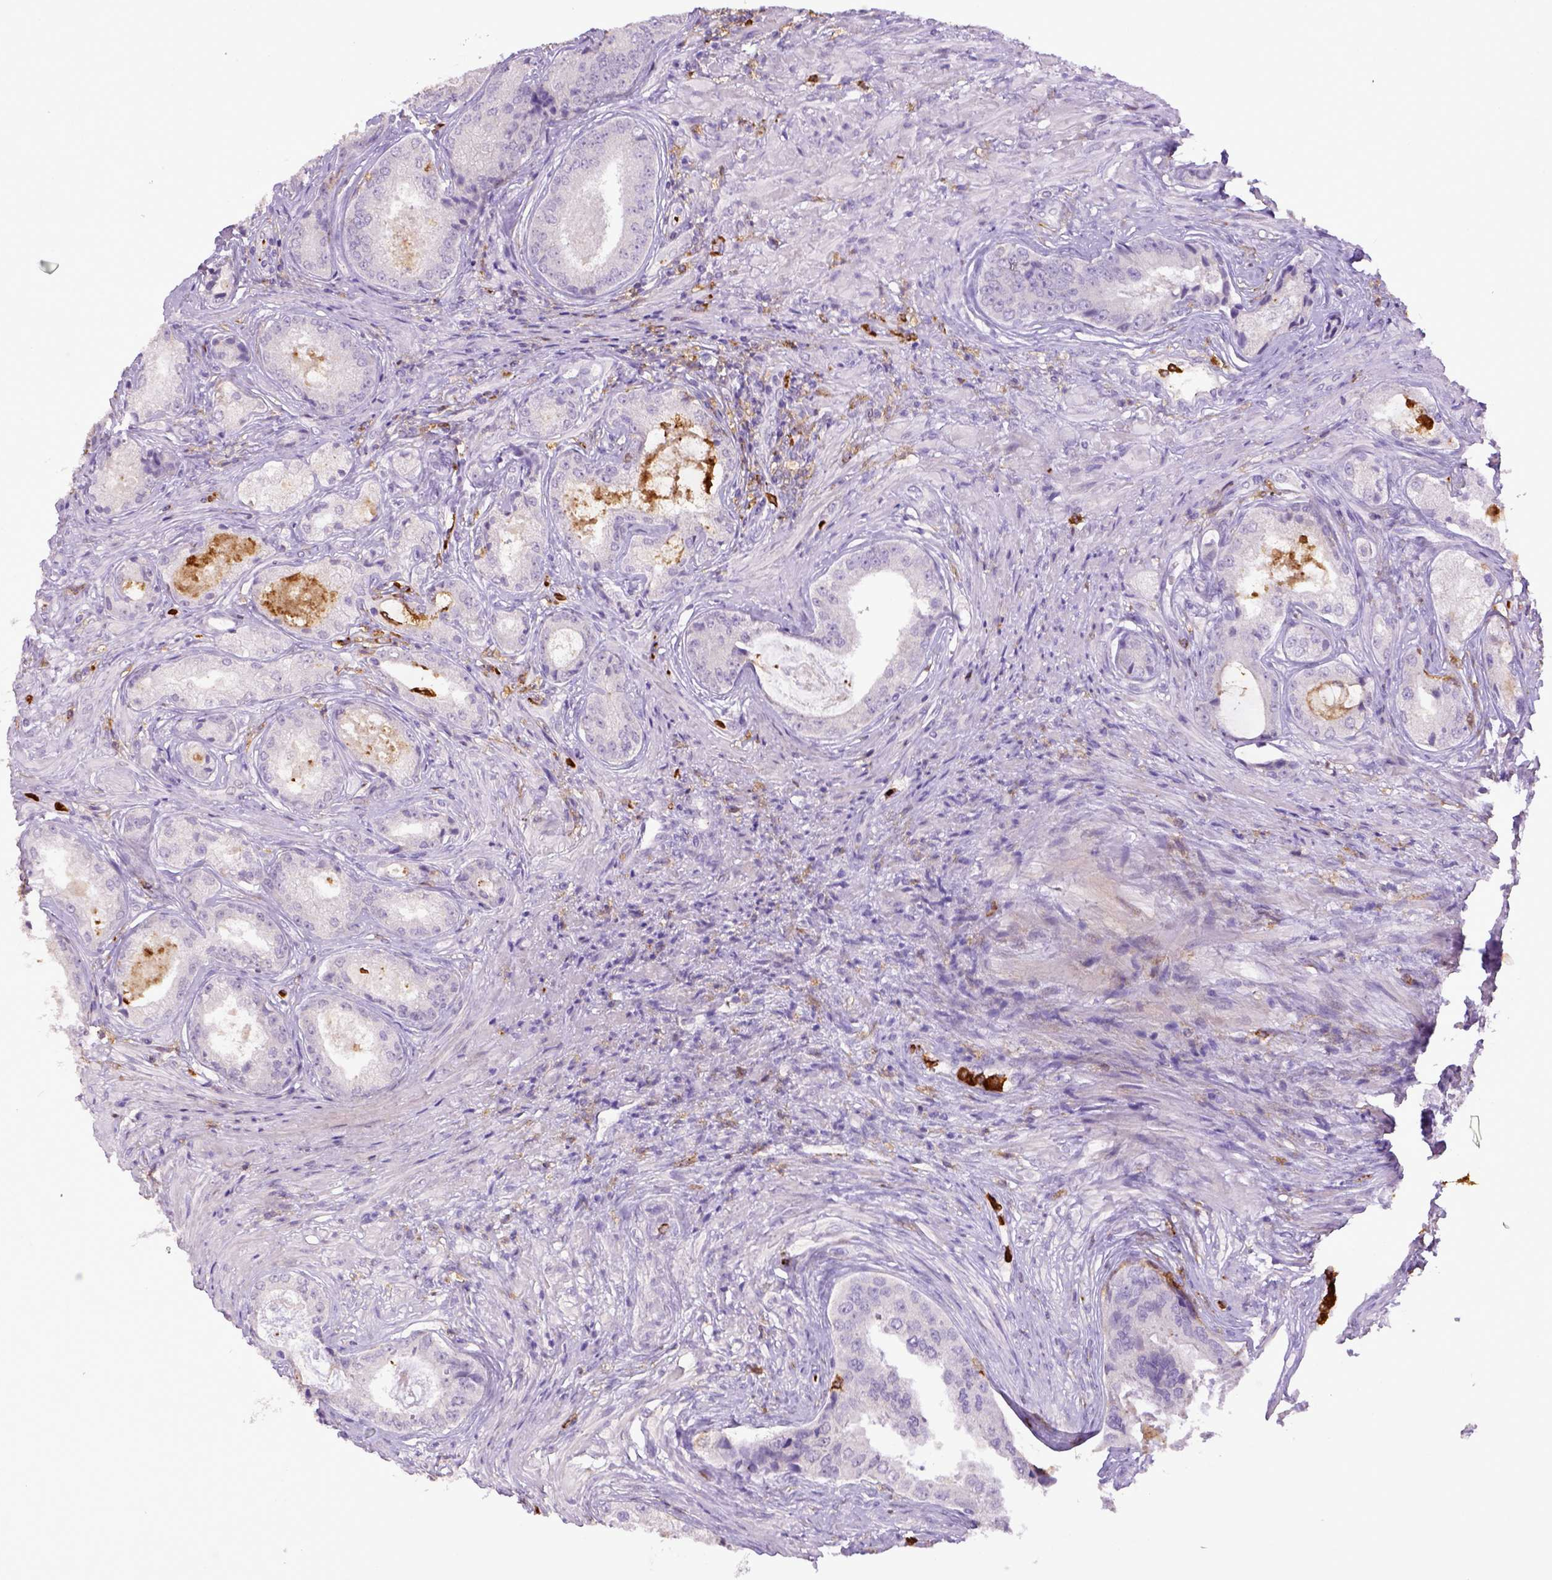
{"staining": {"intensity": "negative", "quantity": "none", "location": "none"}, "tissue": "prostate cancer", "cell_type": "Tumor cells", "image_type": "cancer", "snomed": [{"axis": "morphology", "description": "Adenocarcinoma, Low grade"}, {"axis": "topography", "description": "Prostate"}], "caption": "An immunohistochemistry (IHC) histopathology image of prostate cancer is shown. There is no staining in tumor cells of prostate cancer. (DAB IHC with hematoxylin counter stain).", "gene": "ITGAM", "patient": {"sex": "male", "age": 68}}